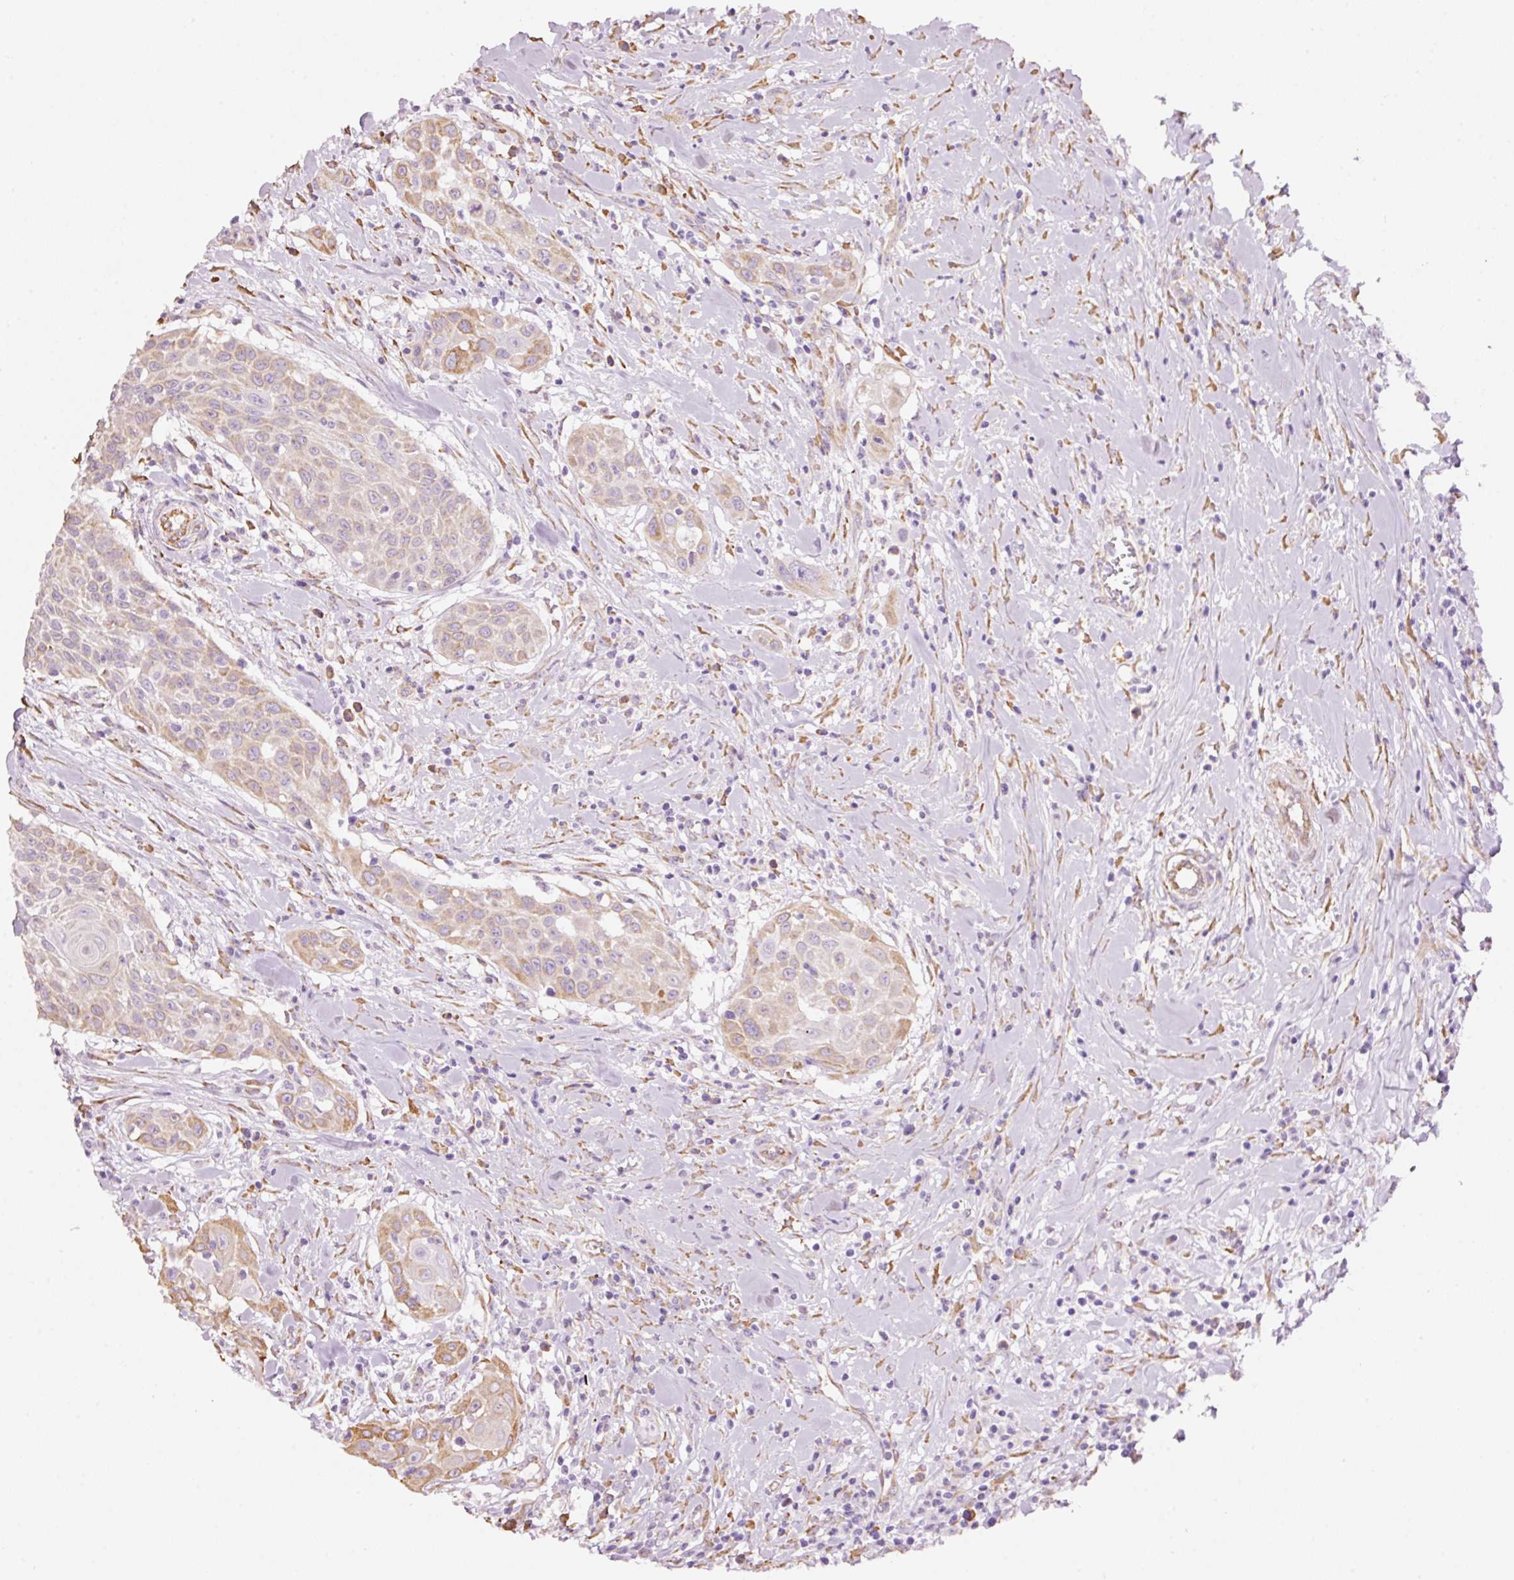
{"staining": {"intensity": "moderate", "quantity": "25%-75%", "location": "cytoplasmic/membranous"}, "tissue": "head and neck cancer", "cell_type": "Tumor cells", "image_type": "cancer", "snomed": [{"axis": "morphology", "description": "Squamous cell carcinoma, NOS"}, {"axis": "topography", "description": "Lymph node"}, {"axis": "topography", "description": "Salivary gland"}, {"axis": "topography", "description": "Head-Neck"}], "caption": "Protein staining of head and neck squamous cell carcinoma tissue demonstrates moderate cytoplasmic/membranous positivity in about 25%-75% of tumor cells.", "gene": "GCG", "patient": {"sex": "female", "age": 74}}